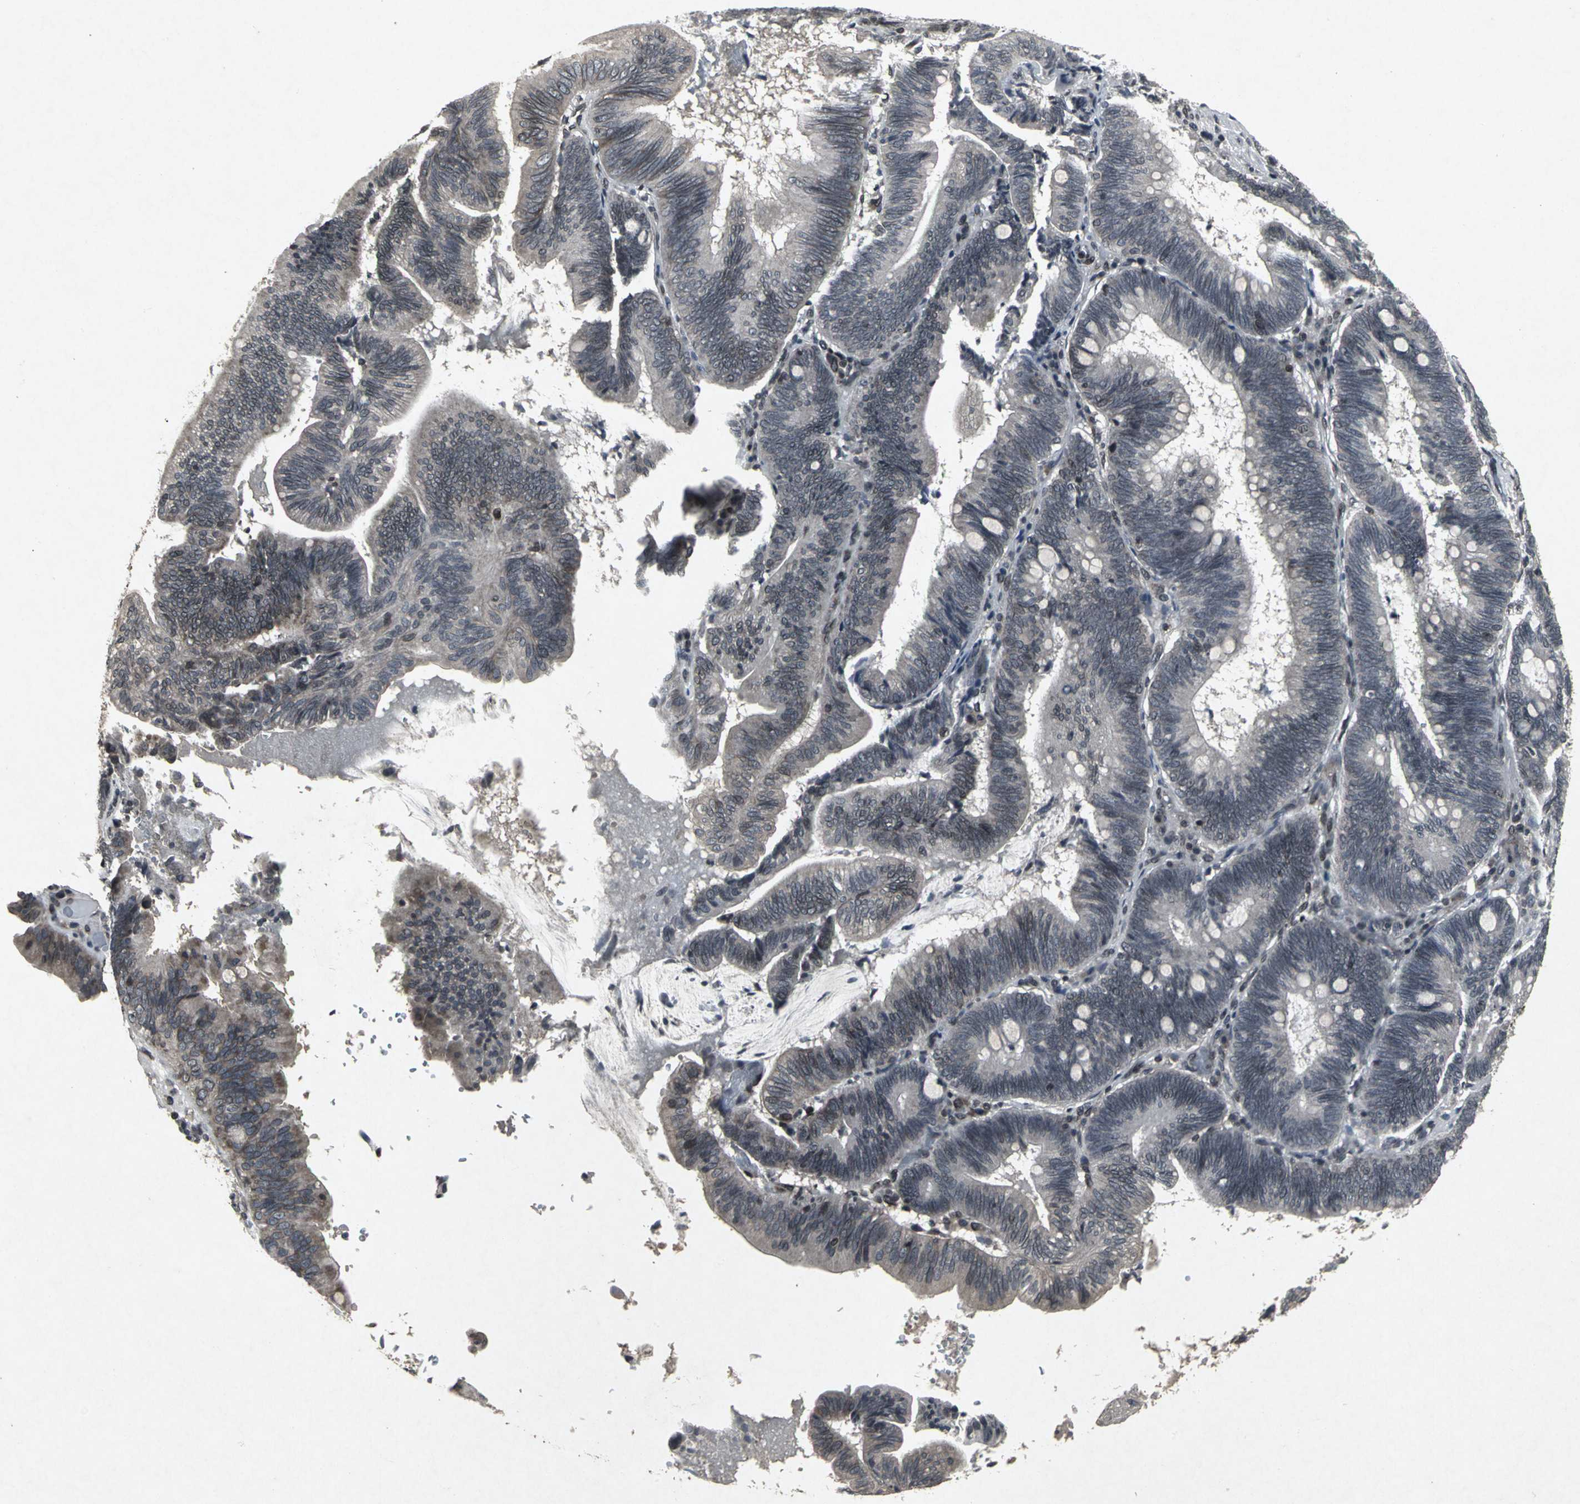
{"staining": {"intensity": "moderate", "quantity": "<25%", "location": "cytoplasmic/membranous,nuclear"}, "tissue": "pancreatic cancer", "cell_type": "Tumor cells", "image_type": "cancer", "snomed": [{"axis": "morphology", "description": "Adenocarcinoma, NOS"}, {"axis": "topography", "description": "Pancreas"}], "caption": "Human pancreatic cancer (adenocarcinoma) stained with a protein marker exhibits moderate staining in tumor cells.", "gene": "SH2B3", "patient": {"sex": "male", "age": 82}}